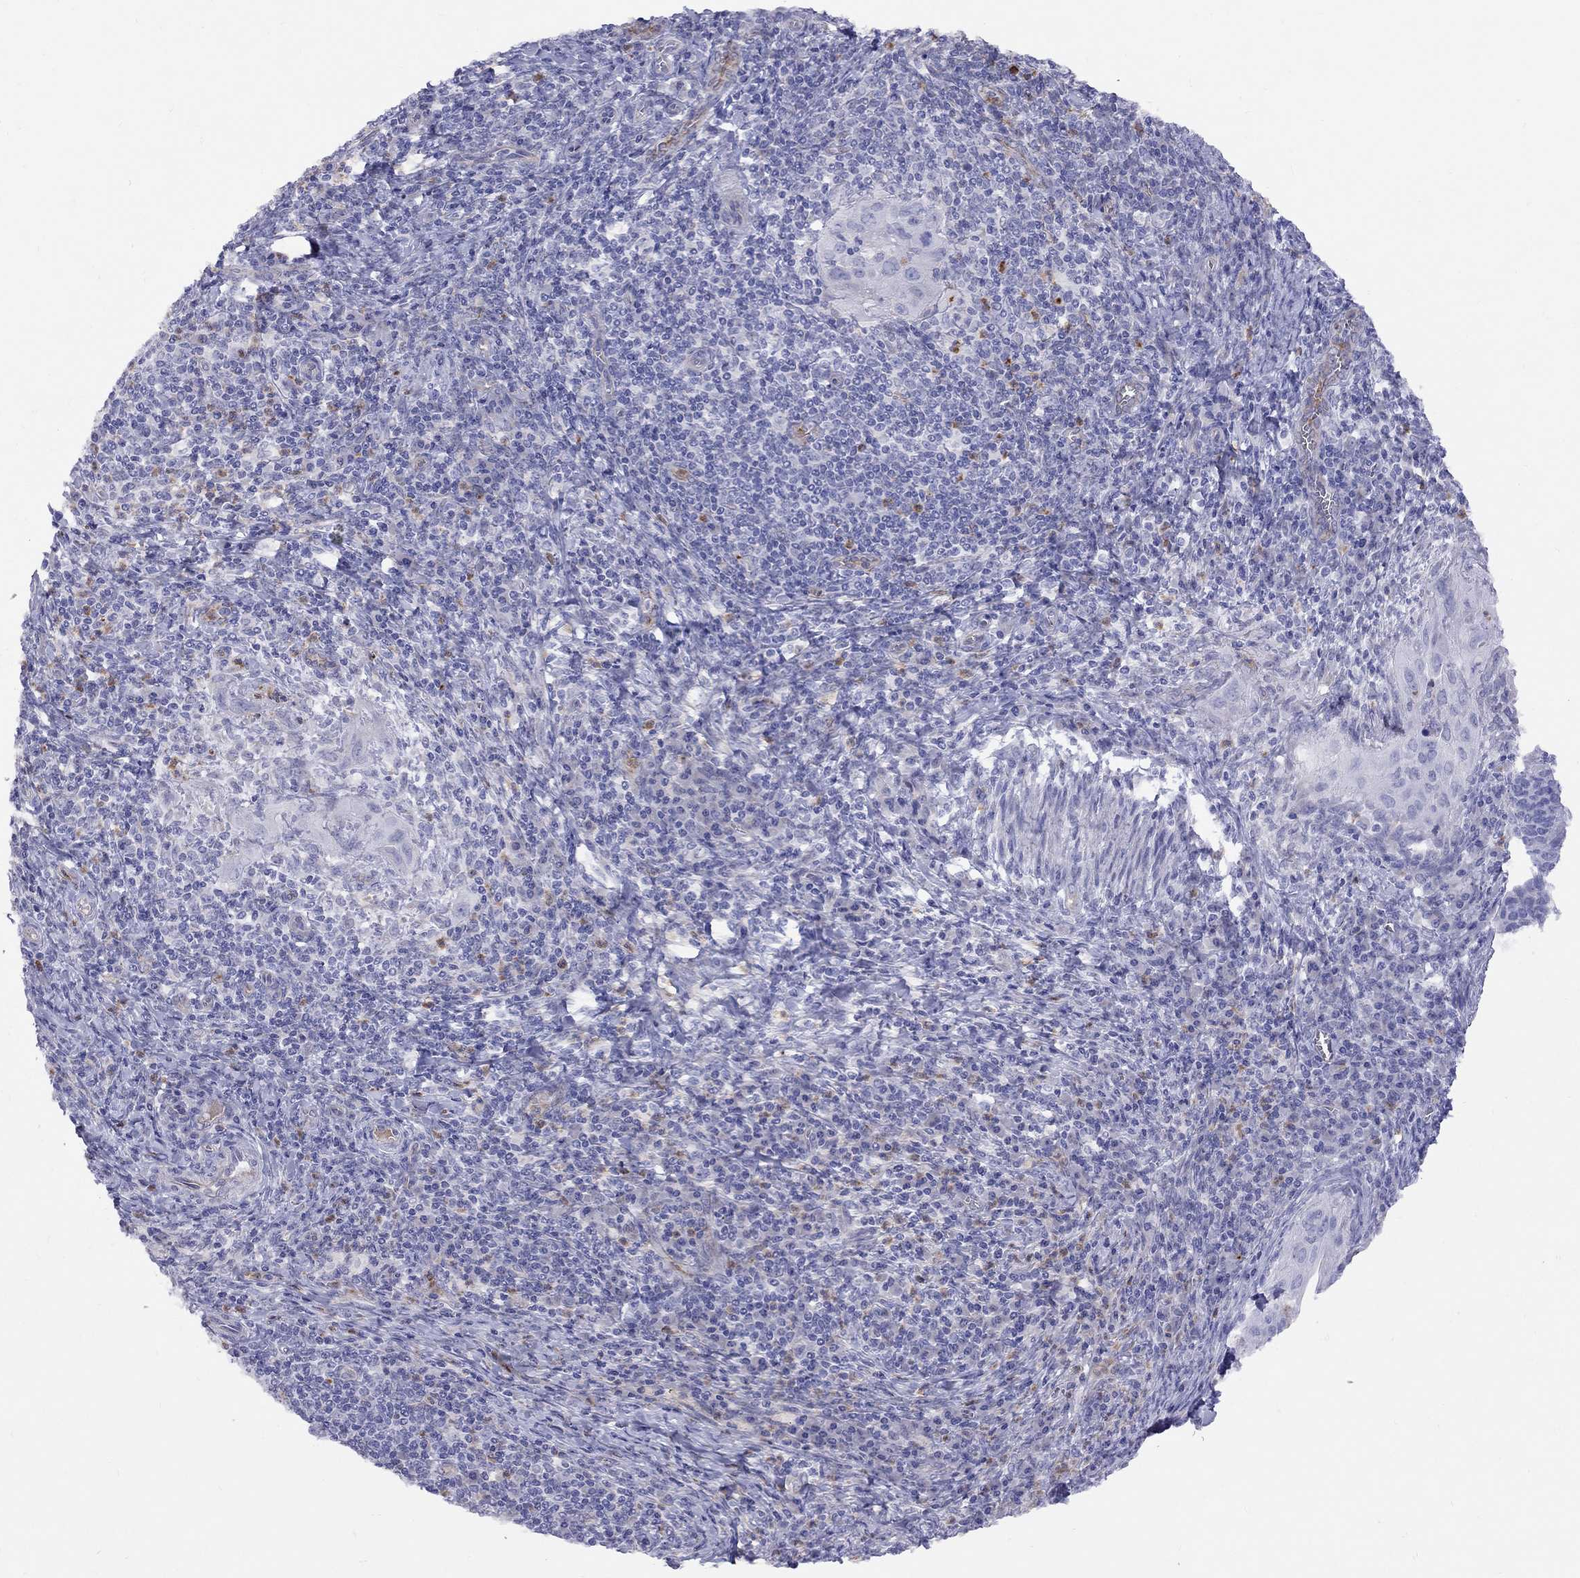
{"staining": {"intensity": "negative", "quantity": "none", "location": "none"}, "tissue": "cervical cancer", "cell_type": "Tumor cells", "image_type": "cancer", "snomed": [{"axis": "morphology", "description": "Squamous cell carcinoma, NOS"}, {"axis": "topography", "description": "Cervix"}], "caption": "The histopathology image reveals no significant expression in tumor cells of cervical cancer (squamous cell carcinoma).", "gene": "SPINT4", "patient": {"sex": "female", "age": 26}}